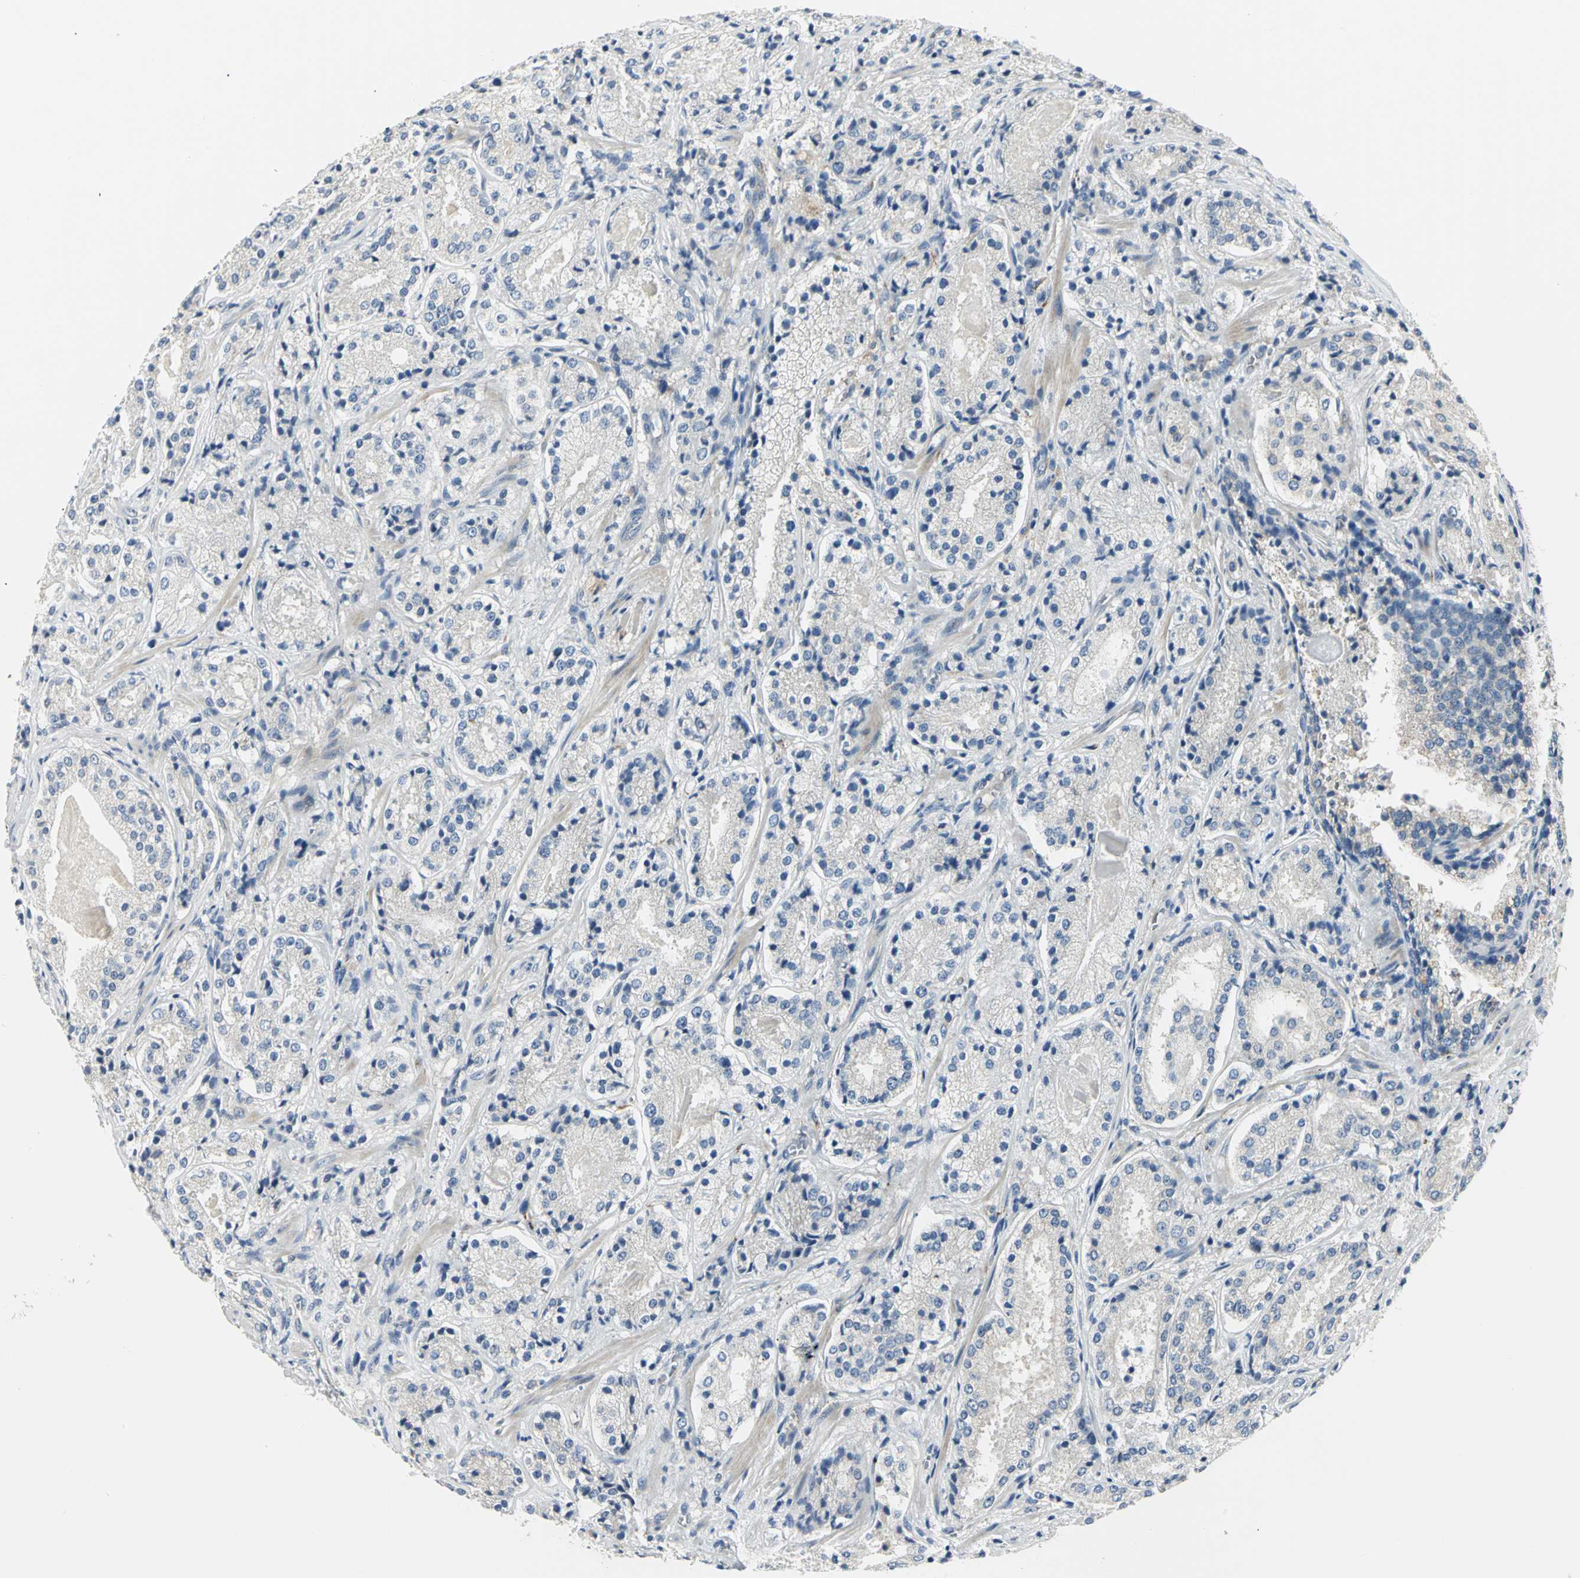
{"staining": {"intensity": "weak", "quantity": "25%-75%", "location": "cytoplasmic/membranous"}, "tissue": "prostate cancer", "cell_type": "Tumor cells", "image_type": "cancer", "snomed": [{"axis": "morphology", "description": "Adenocarcinoma, High grade"}, {"axis": "topography", "description": "Prostate"}], "caption": "A high-resolution photomicrograph shows immunohistochemistry staining of prostate high-grade adenocarcinoma, which displays weak cytoplasmic/membranous positivity in approximately 25%-75% of tumor cells.", "gene": "B3GNT2", "patient": {"sex": "male", "age": 58}}